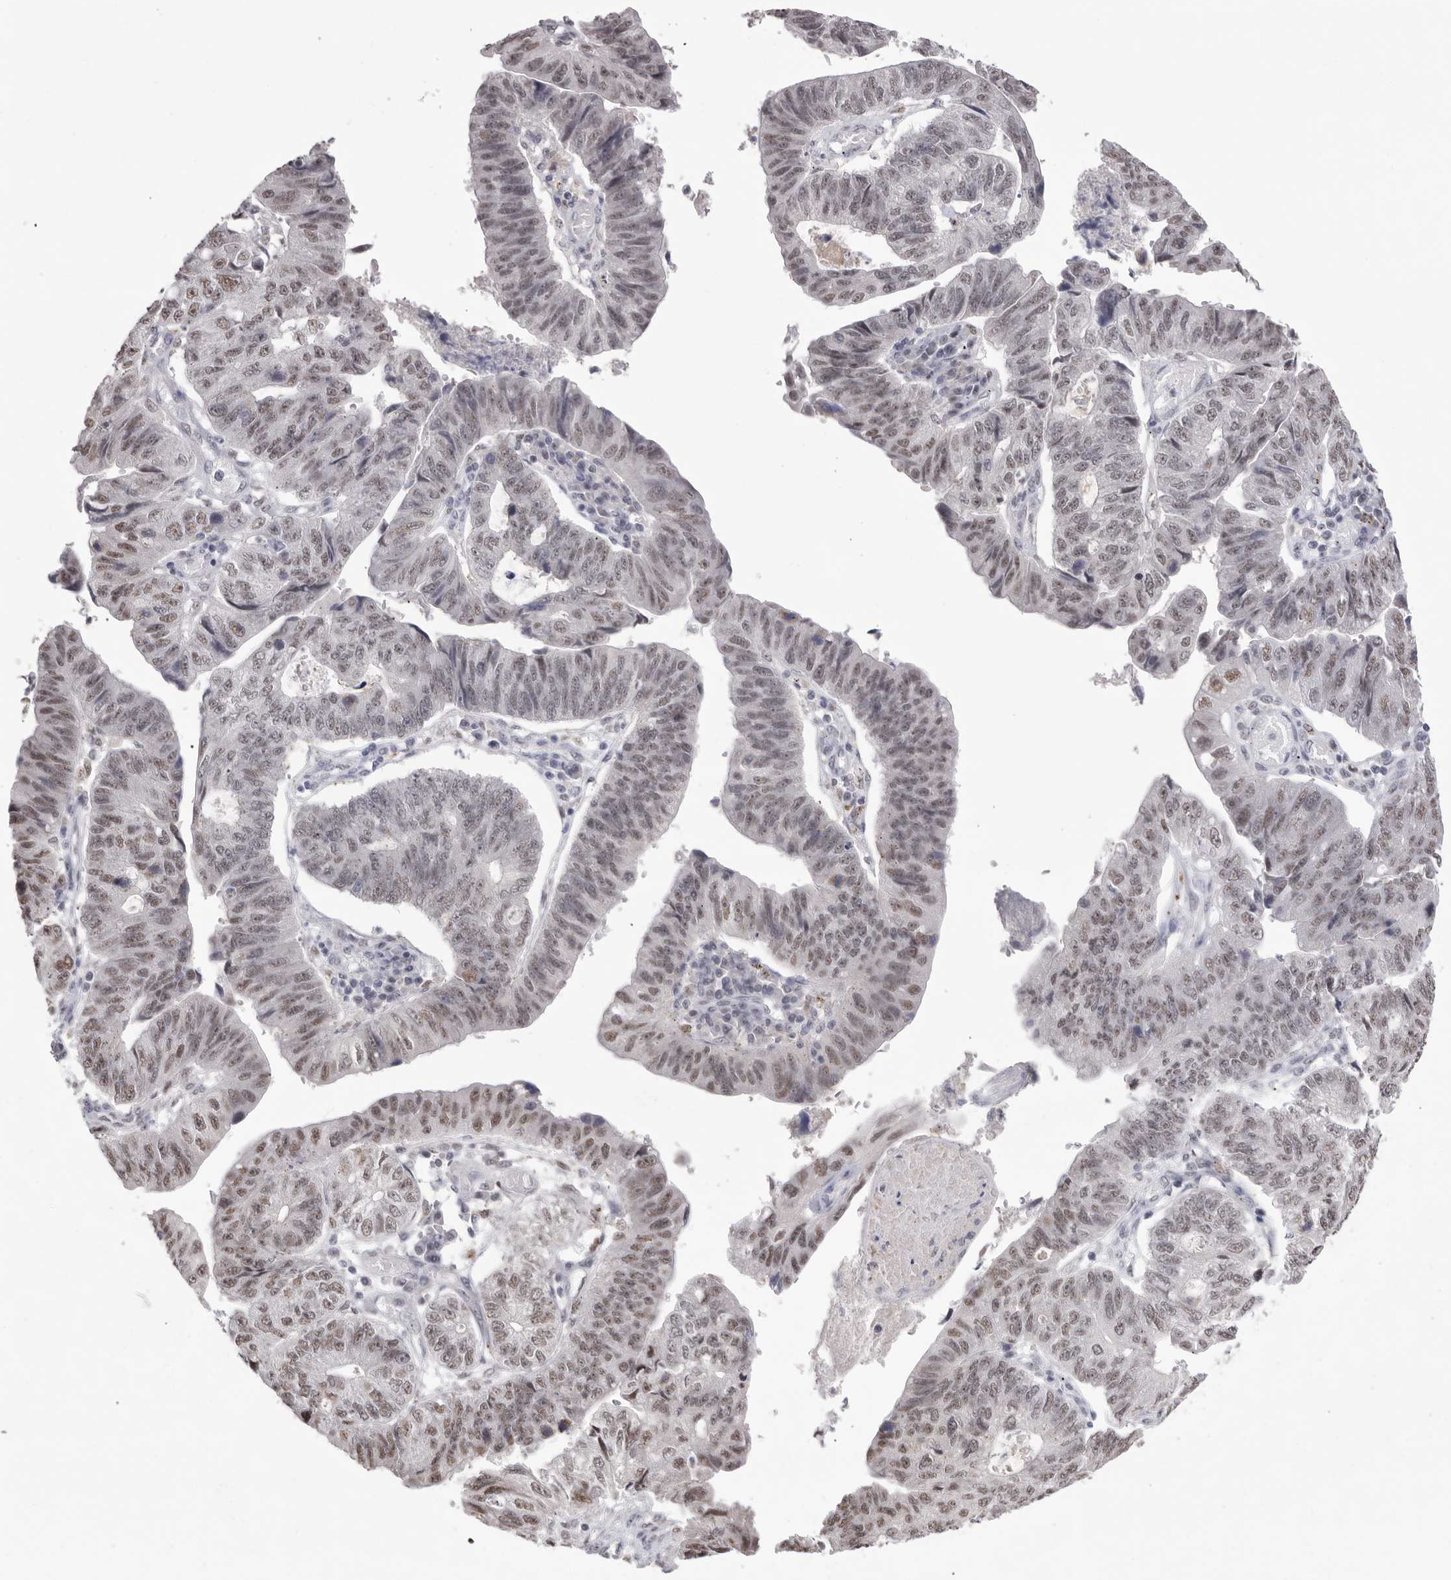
{"staining": {"intensity": "weak", "quantity": "25%-75%", "location": "nuclear"}, "tissue": "stomach cancer", "cell_type": "Tumor cells", "image_type": "cancer", "snomed": [{"axis": "morphology", "description": "Adenocarcinoma, NOS"}, {"axis": "topography", "description": "Stomach"}], "caption": "Stomach cancer stained with DAB (3,3'-diaminobenzidine) immunohistochemistry (IHC) demonstrates low levels of weak nuclear expression in approximately 25%-75% of tumor cells.", "gene": "BCLAF3", "patient": {"sex": "male", "age": 59}}